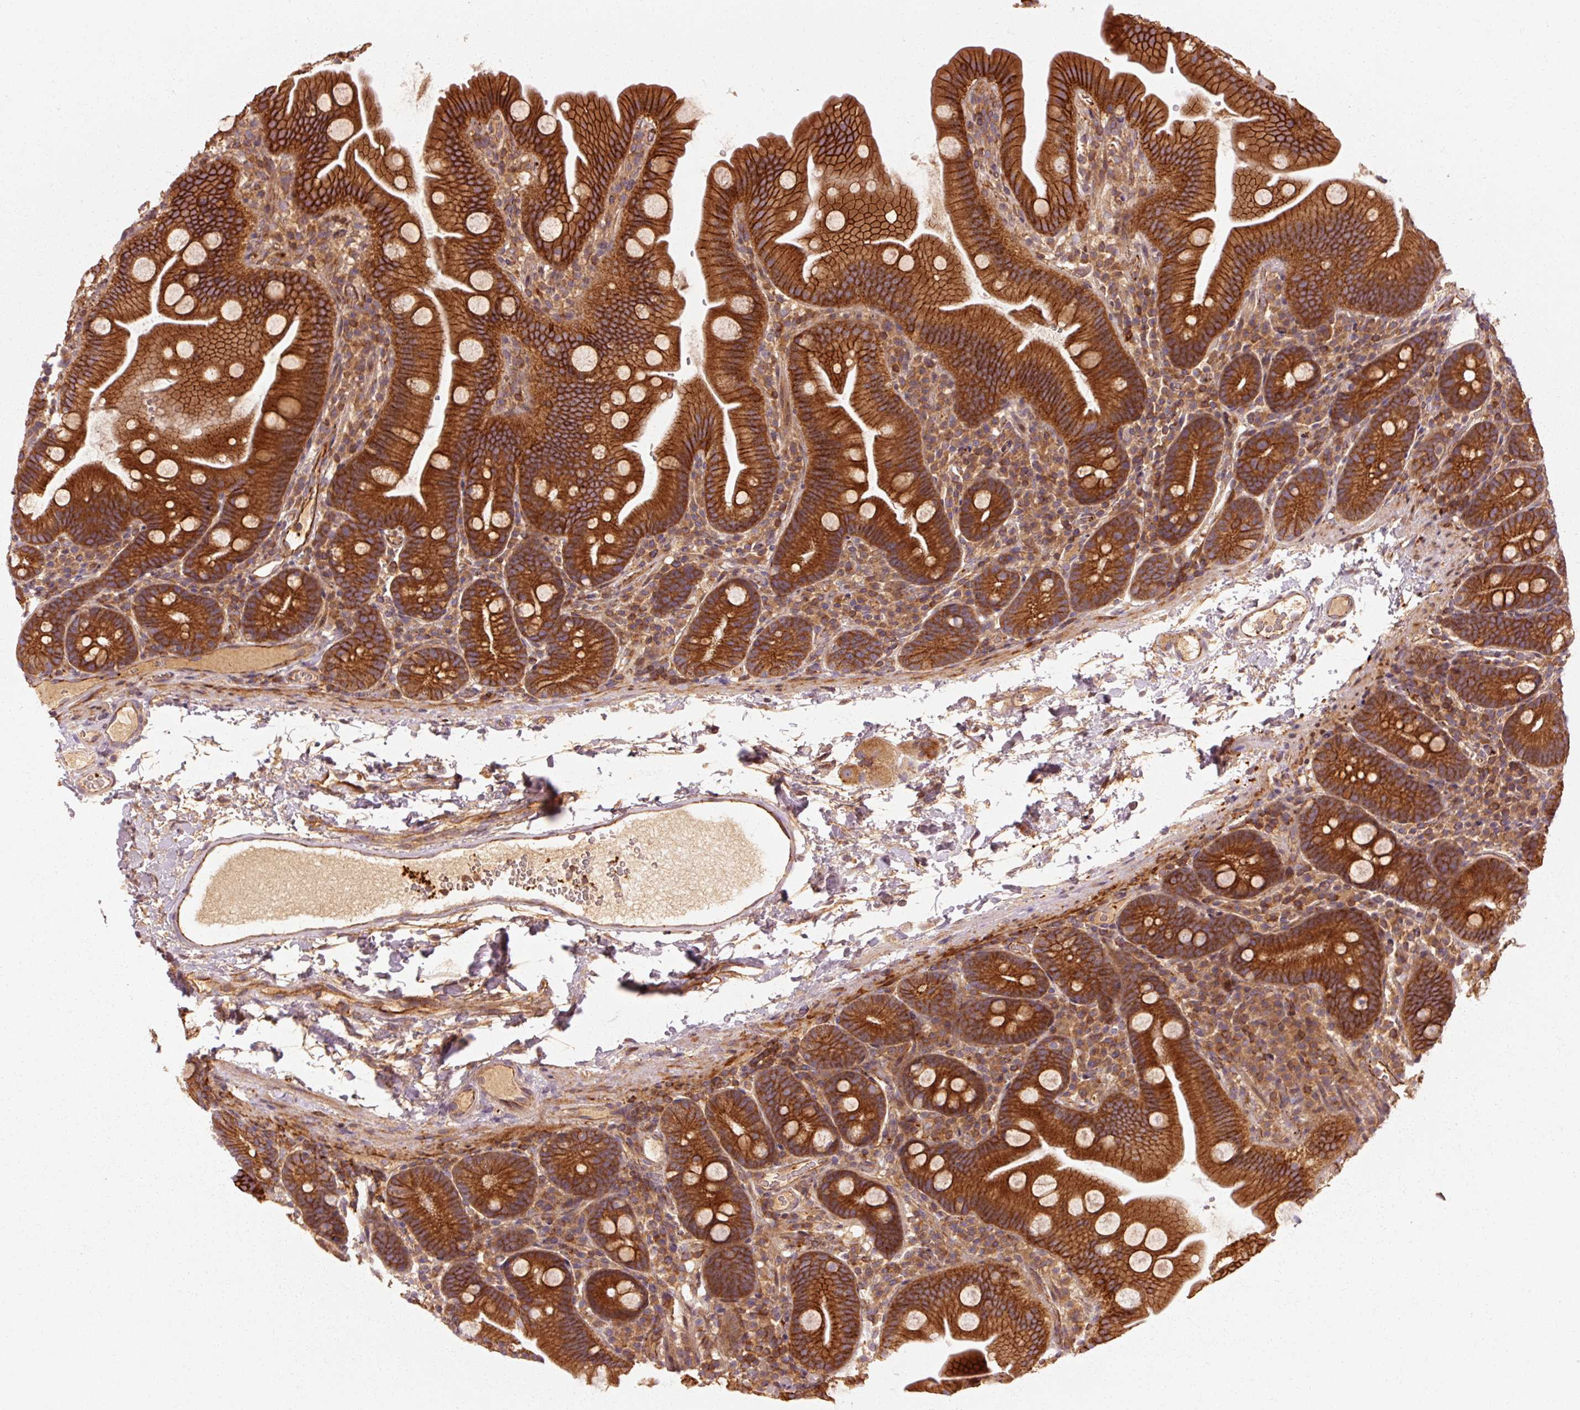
{"staining": {"intensity": "strong", "quantity": ">75%", "location": "cytoplasmic/membranous"}, "tissue": "small intestine", "cell_type": "Glandular cells", "image_type": "normal", "snomed": [{"axis": "morphology", "description": "Normal tissue, NOS"}, {"axis": "topography", "description": "Small intestine"}], "caption": "Brown immunohistochemical staining in benign human small intestine displays strong cytoplasmic/membranous staining in approximately >75% of glandular cells.", "gene": "CTNNA1", "patient": {"sex": "female", "age": 68}}